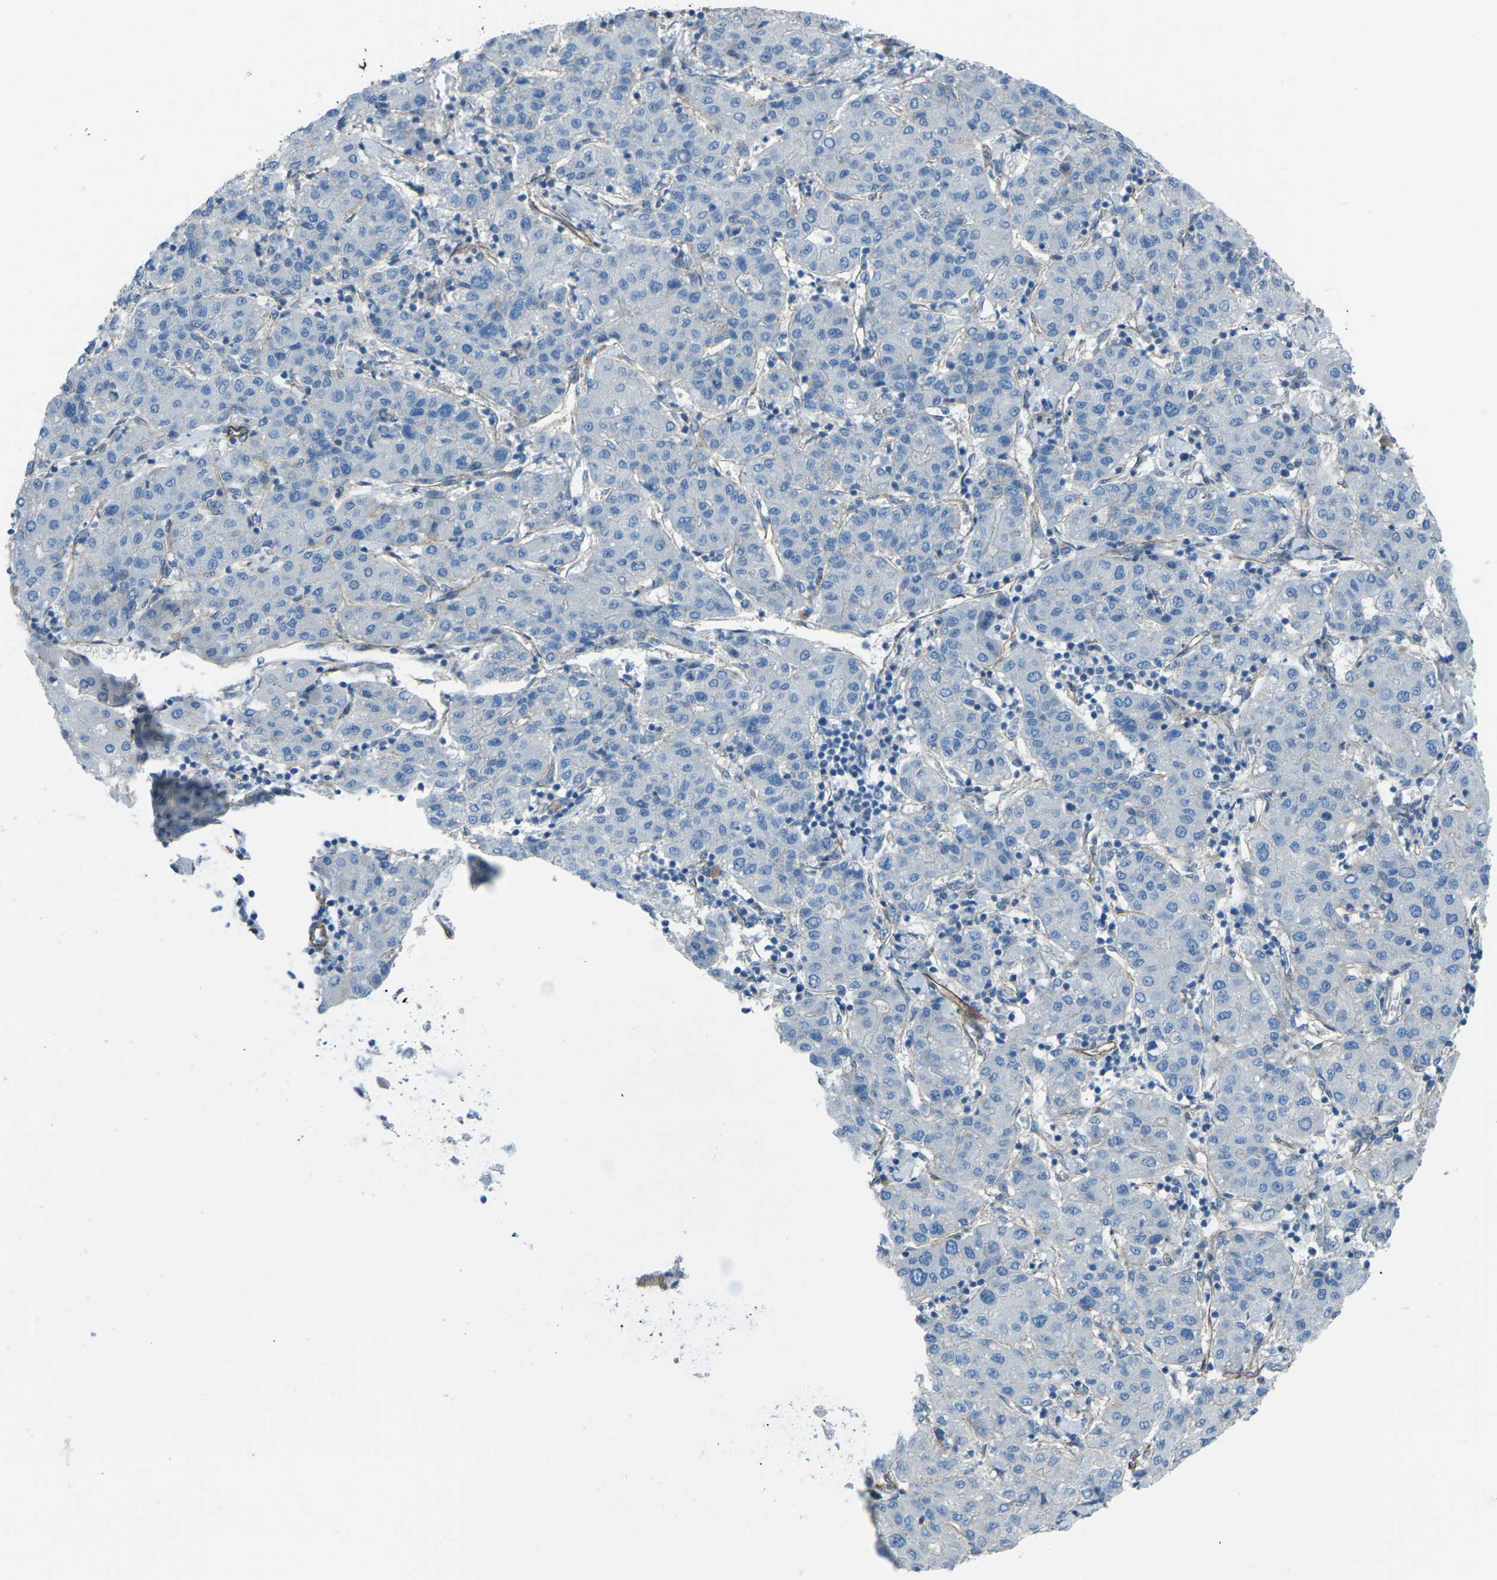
{"staining": {"intensity": "negative", "quantity": "none", "location": "none"}, "tissue": "liver cancer", "cell_type": "Tumor cells", "image_type": "cancer", "snomed": [{"axis": "morphology", "description": "Carcinoma, Hepatocellular, NOS"}, {"axis": "topography", "description": "Liver"}], "caption": "Immunohistochemistry (IHC) micrograph of human hepatocellular carcinoma (liver) stained for a protein (brown), which displays no positivity in tumor cells.", "gene": "UTRN", "patient": {"sex": "male", "age": 65}}